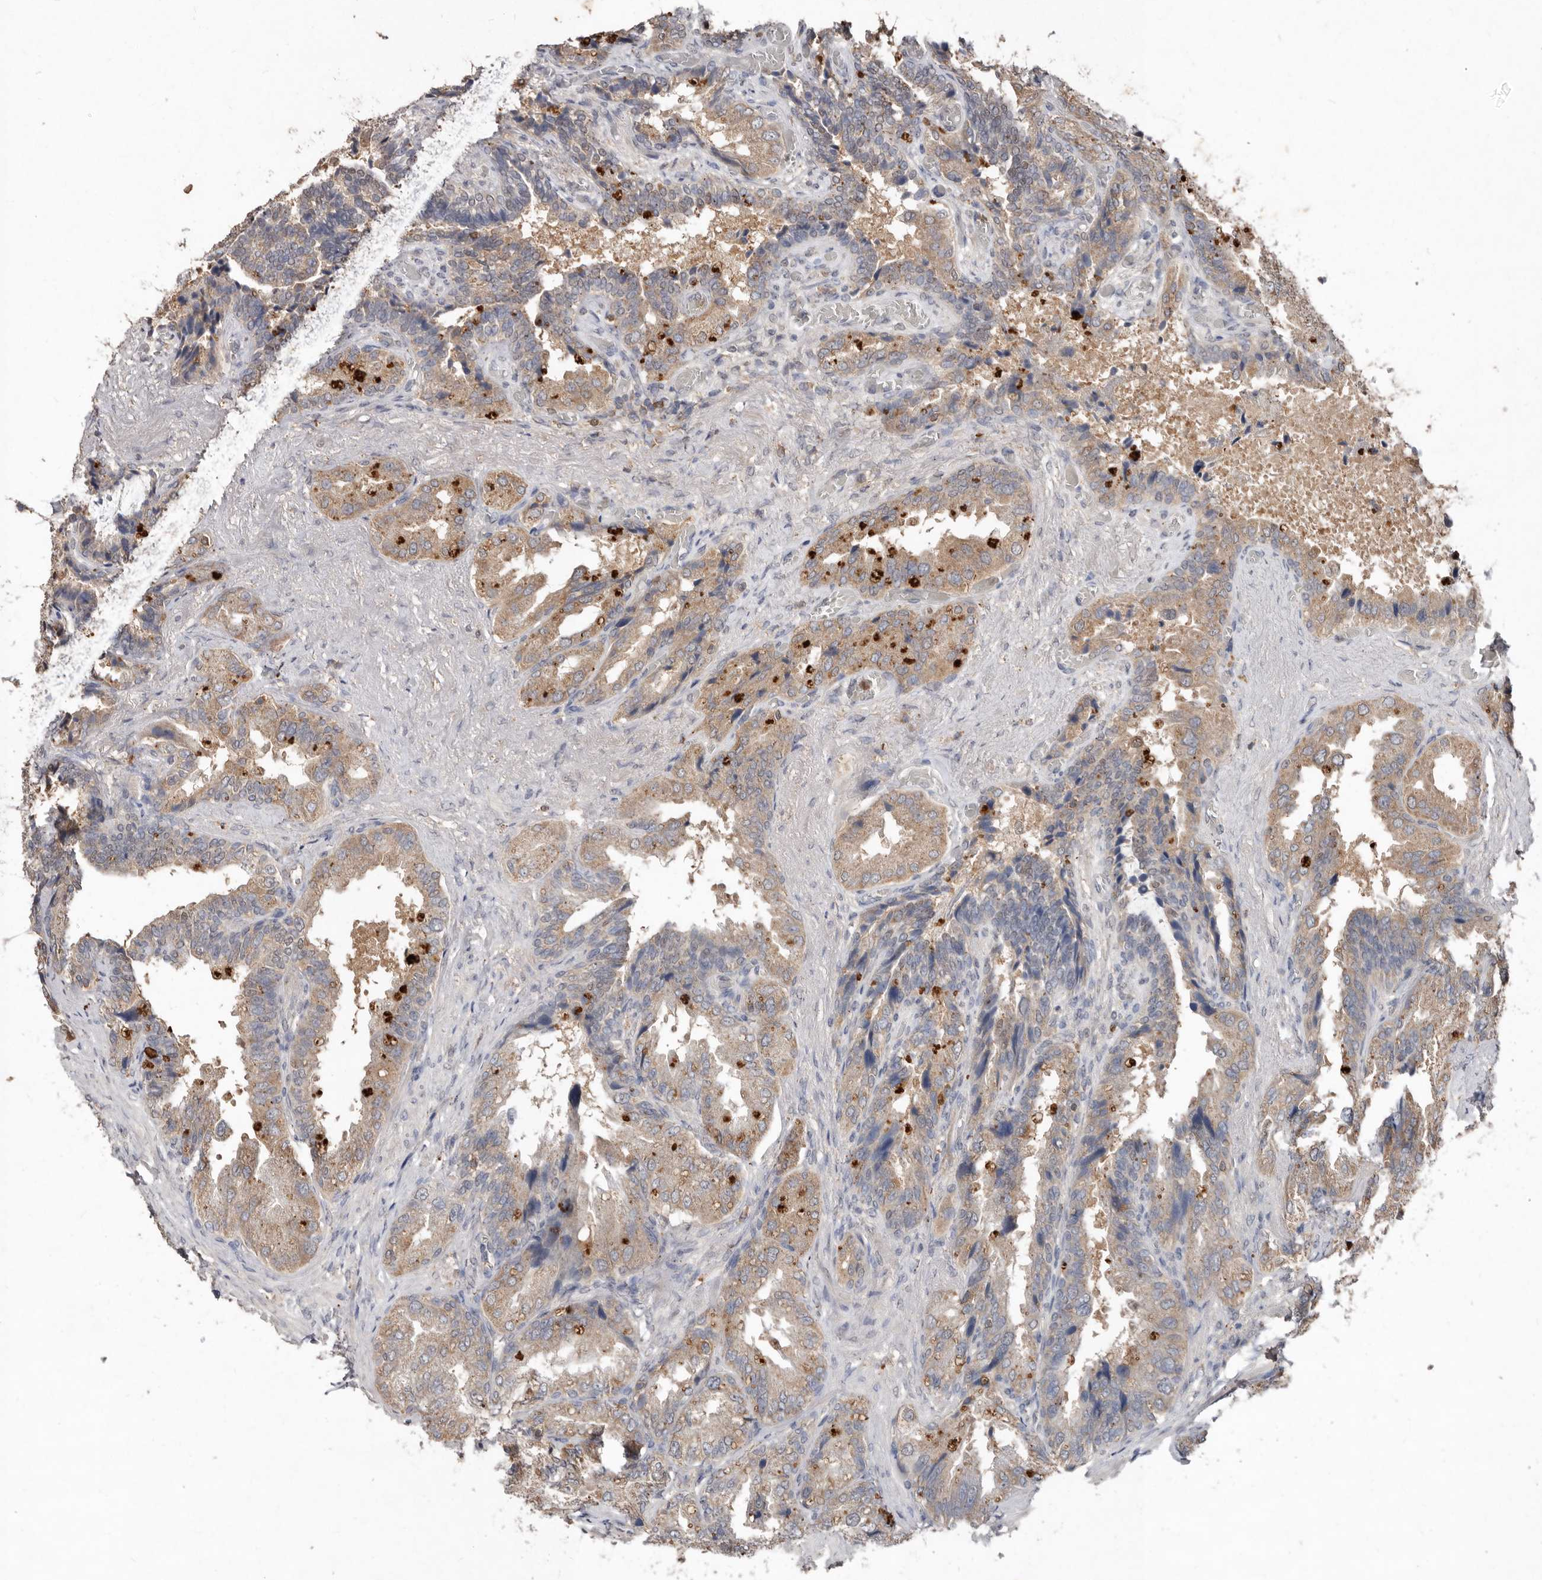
{"staining": {"intensity": "weak", "quantity": ">75%", "location": "cytoplasmic/membranous"}, "tissue": "seminal vesicle", "cell_type": "Glandular cells", "image_type": "normal", "snomed": [{"axis": "morphology", "description": "Normal tissue, NOS"}, {"axis": "topography", "description": "Seminal veicle"}, {"axis": "topography", "description": "Peripheral nerve tissue"}], "caption": "Protein positivity by immunohistochemistry (IHC) reveals weak cytoplasmic/membranous staining in approximately >75% of glandular cells in benign seminal vesicle.", "gene": "EDEM1", "patient": {"sex": "male", "age": 63}}